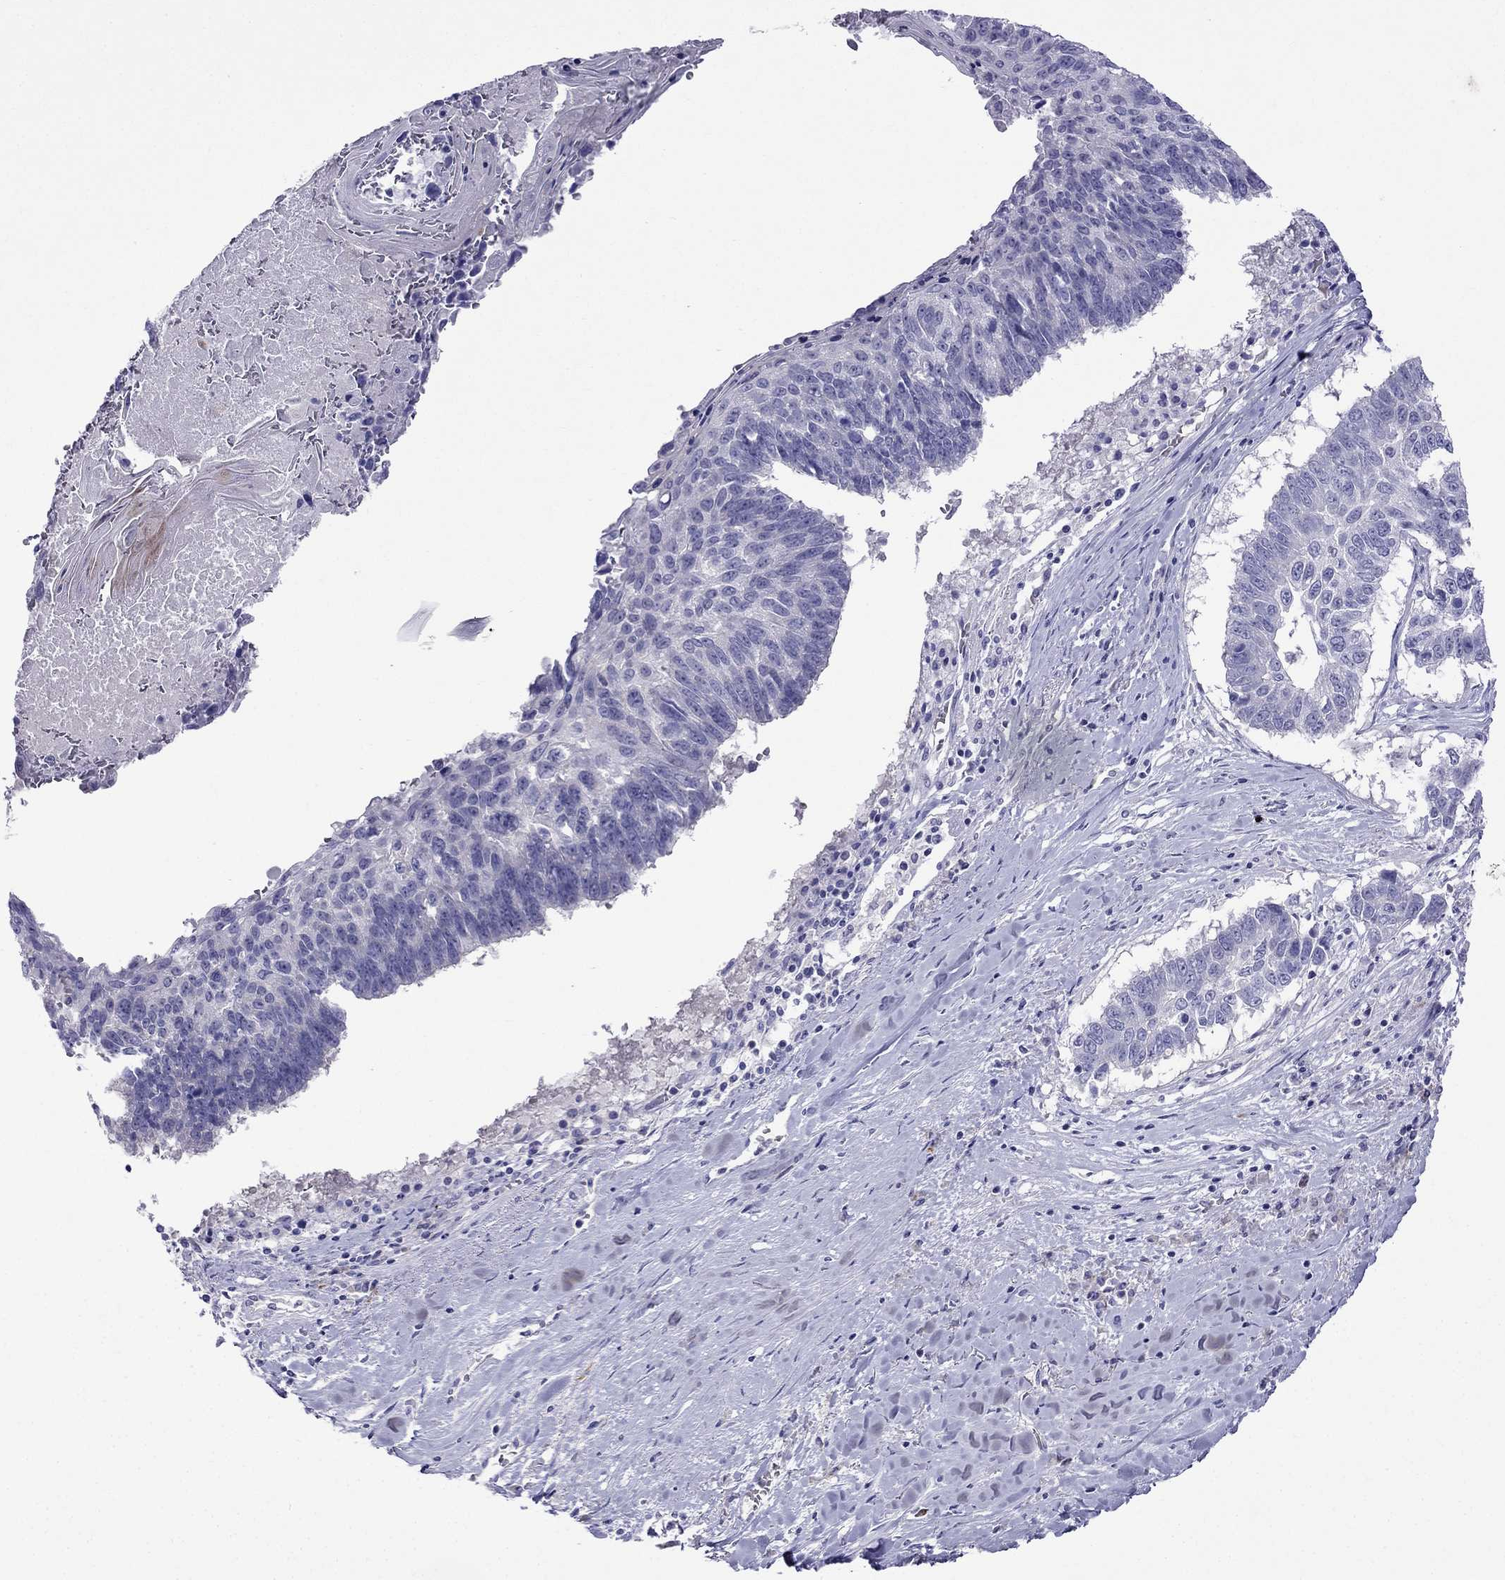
{"staining": {"intensity": "negative", "quantity": "none", "location": "none"}, "tissue": "lung cancer", "cell_type": "Tumor cells", "image_type": "cancer", "snomed": [{"axis": "morphology", "description": "Squamous cell carcinoma, NOS"}, {"axis": "topography", "description": "Lung"}], "caption": "Immunohistochemistry (IHC) photomicrograph of neoplastic tissue: human lung squamous cell carcinoma stained with DAB shows no significant protein staining in tumor cells.", "gene": "PATE1", "patient": {"sex": "male", "age": 73}}